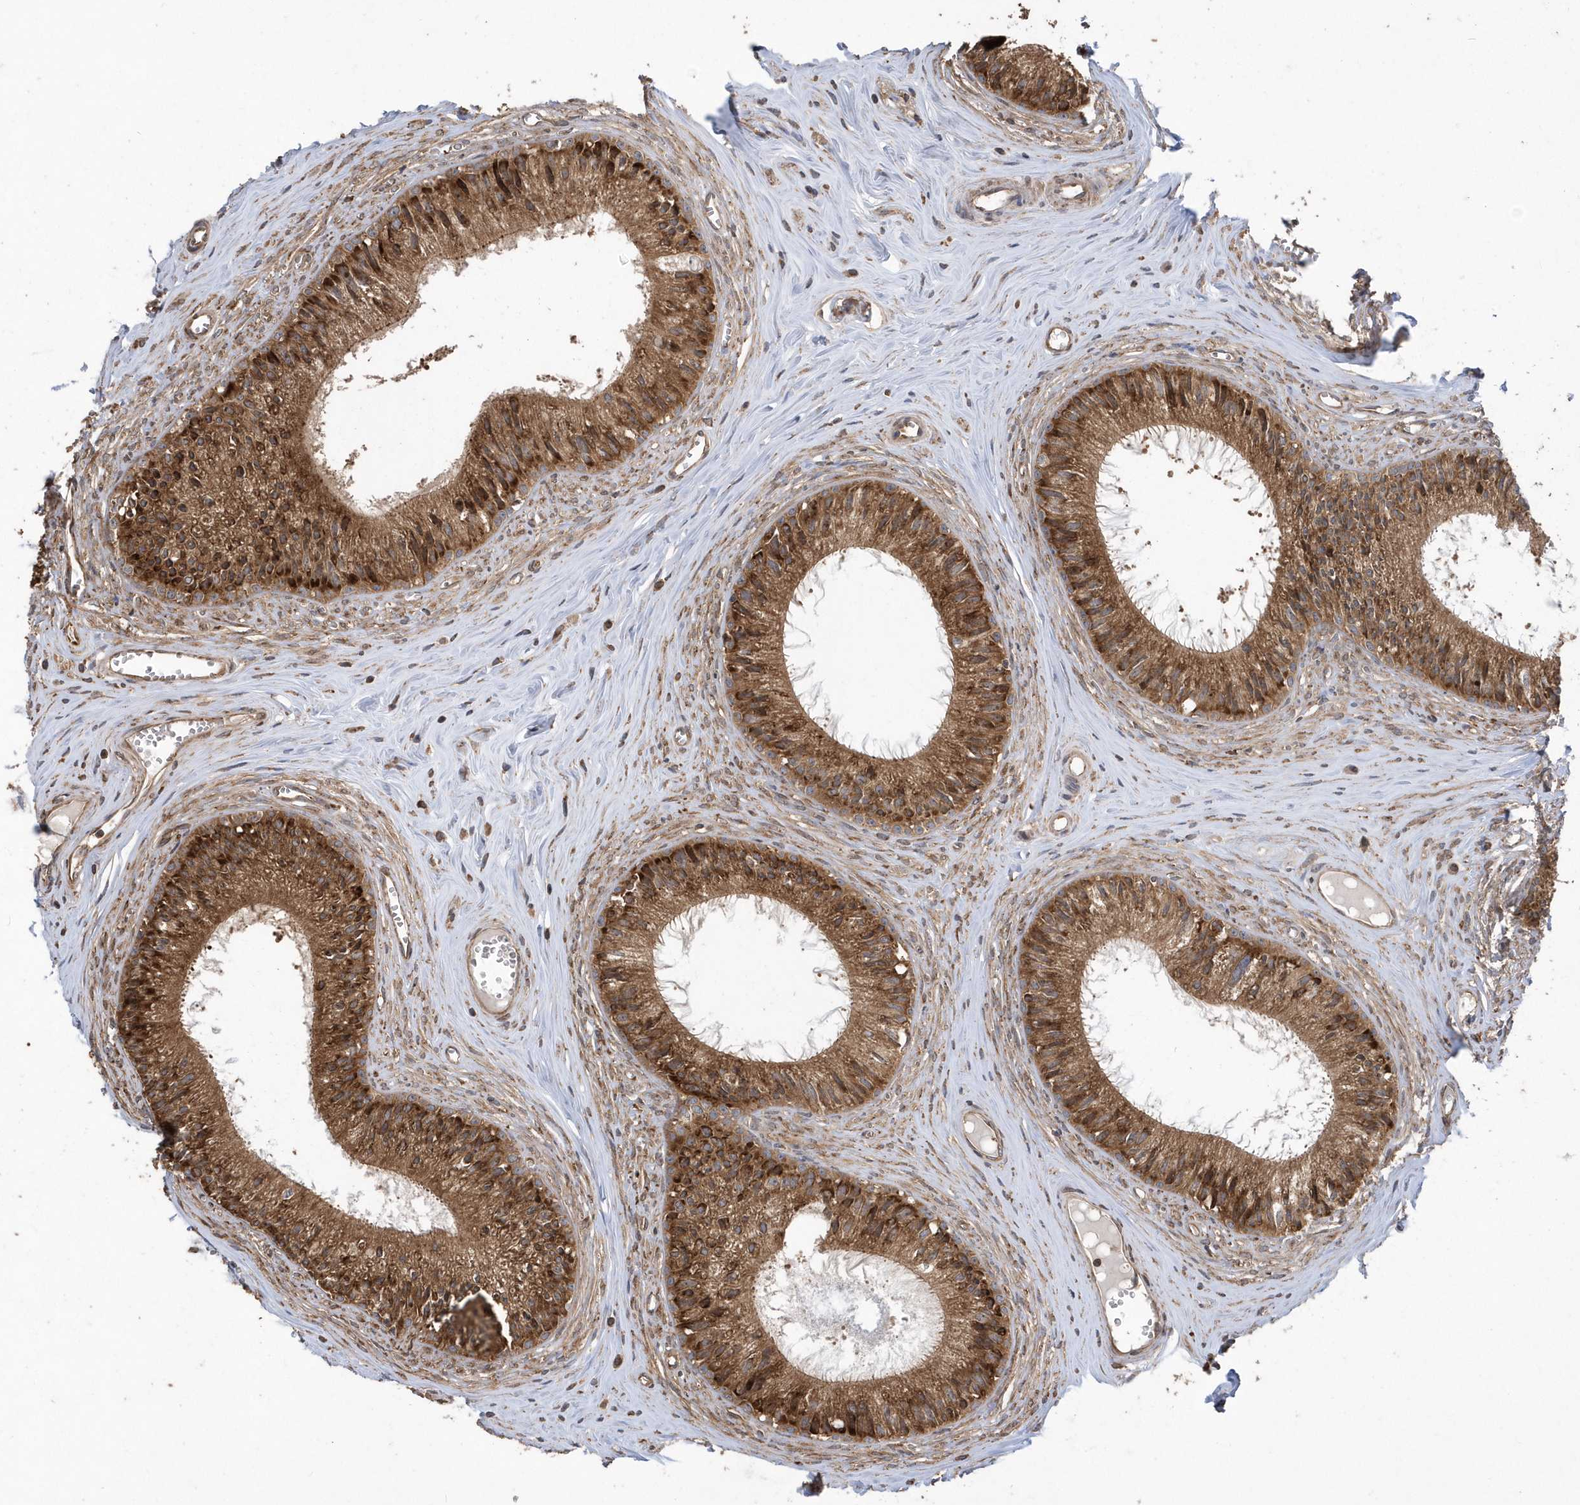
{"staining": {"intensity": "strong", "quantity": ">75%", "location": "cytoplasmic/membranous"}, "tissue": "epididymis", "cell_type": "Glandular cells", "image_type": "normal", "snomed": [{"axis": "morphology", "description": "Normal tissue, NOS"}, {"axis": "topography", "description": "Epididymis"}], "caption": "Human epididymis stained for a protein (brown) exhibits strong cytoplasmic/membranous positive expression in about >75% of glandular cells.", "gene": "WASHC5", "patient": {"sex": "male", "age": 36}}